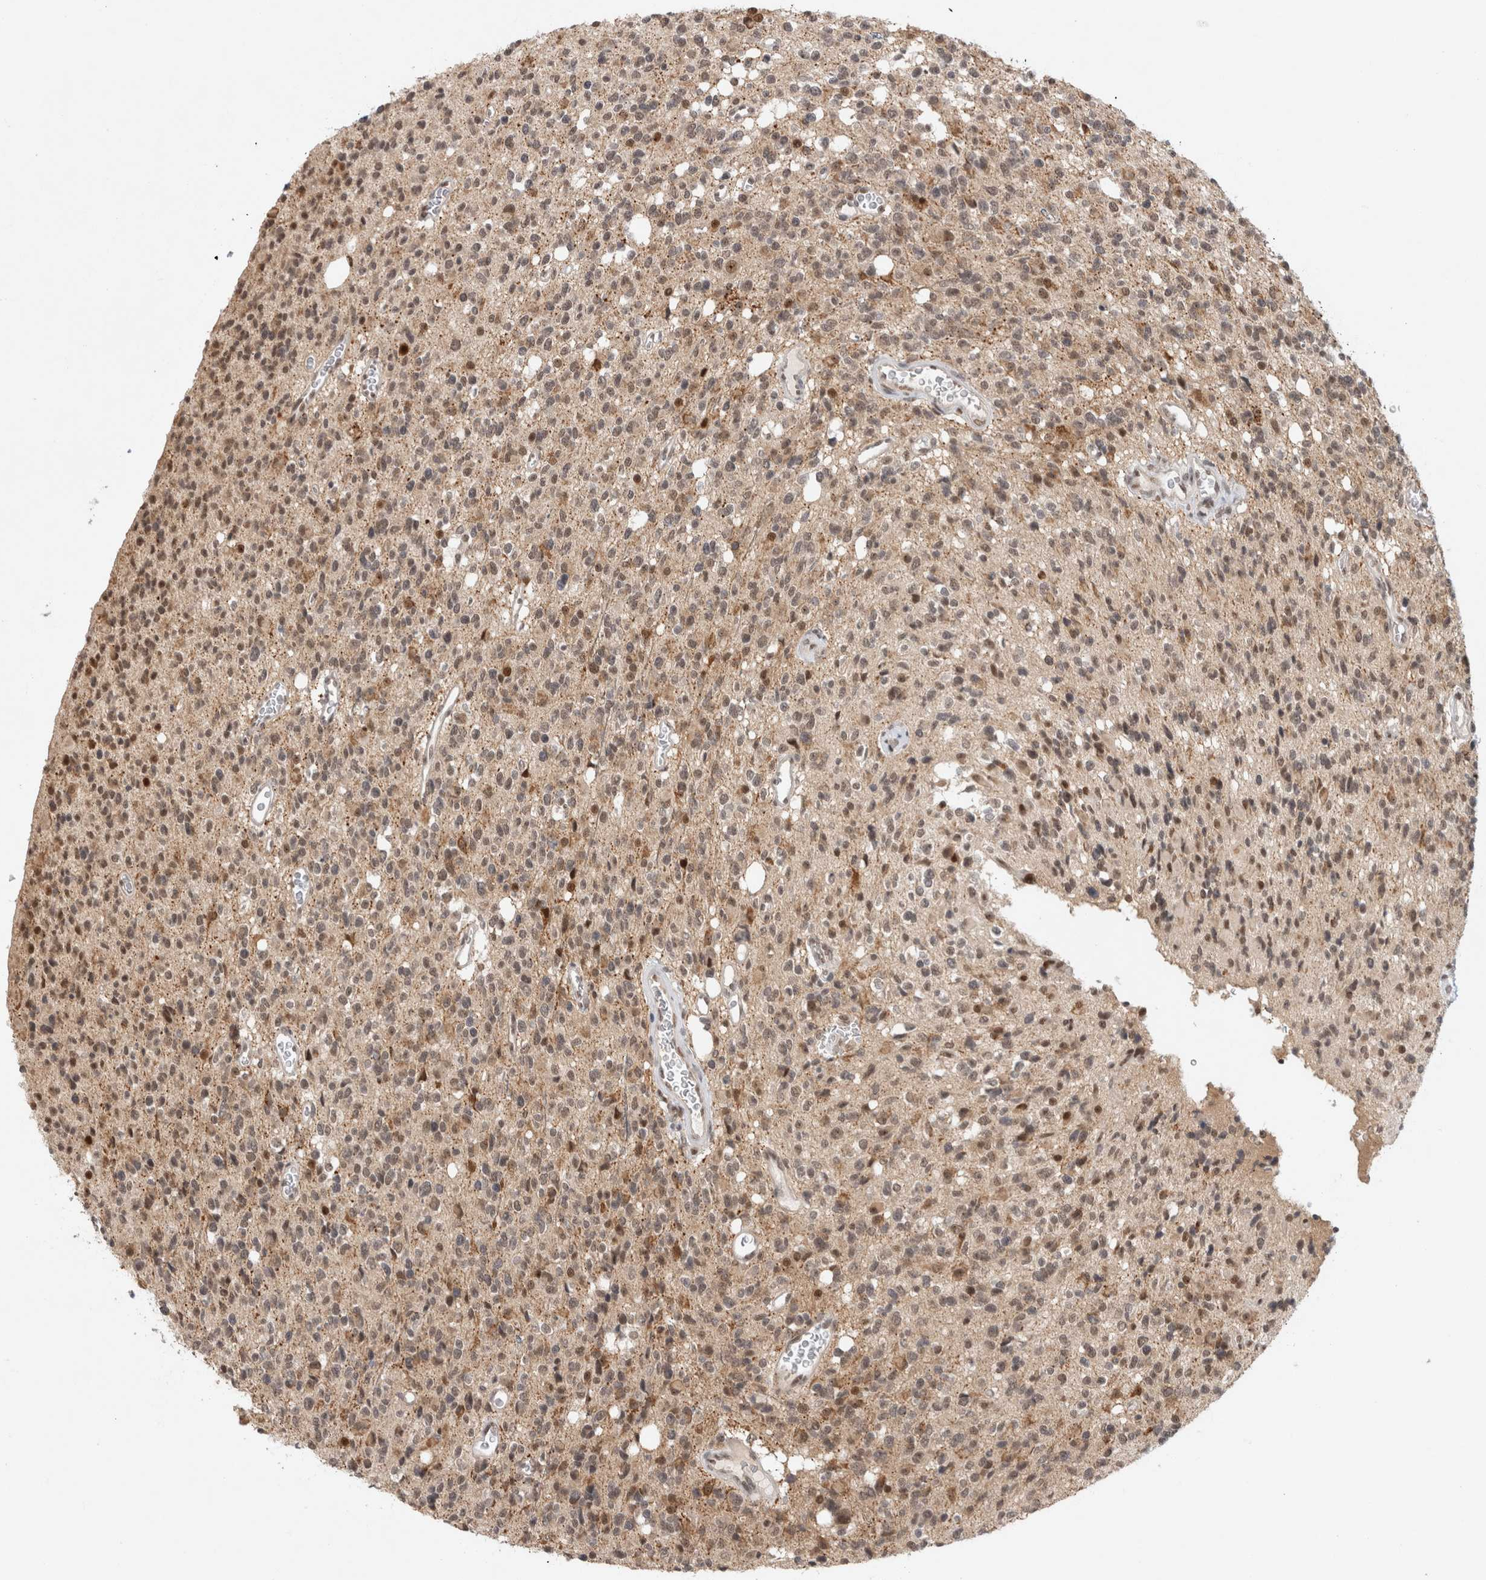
{"staining": {"intensity": "weak", "quantity": ">75%", "location": "cytoplasmic/membranous,nuclear"}, "tissue": "glioma", "cell_type": "Tumor cells", "image_type": "cancer", "snomed": [{"axis": "morphology", "description": "Glioma, malignant, High grade"}, {"axis": "topography", "description": "Brain"}], "caption": "Weak cytoplasmic/membranous and nuclear protein expression is appreciated in about >75% of tumor cells in malignant glioma (high-grade).", "gene": "HESX1", "patient": {"sex": "male", "age": 34}}